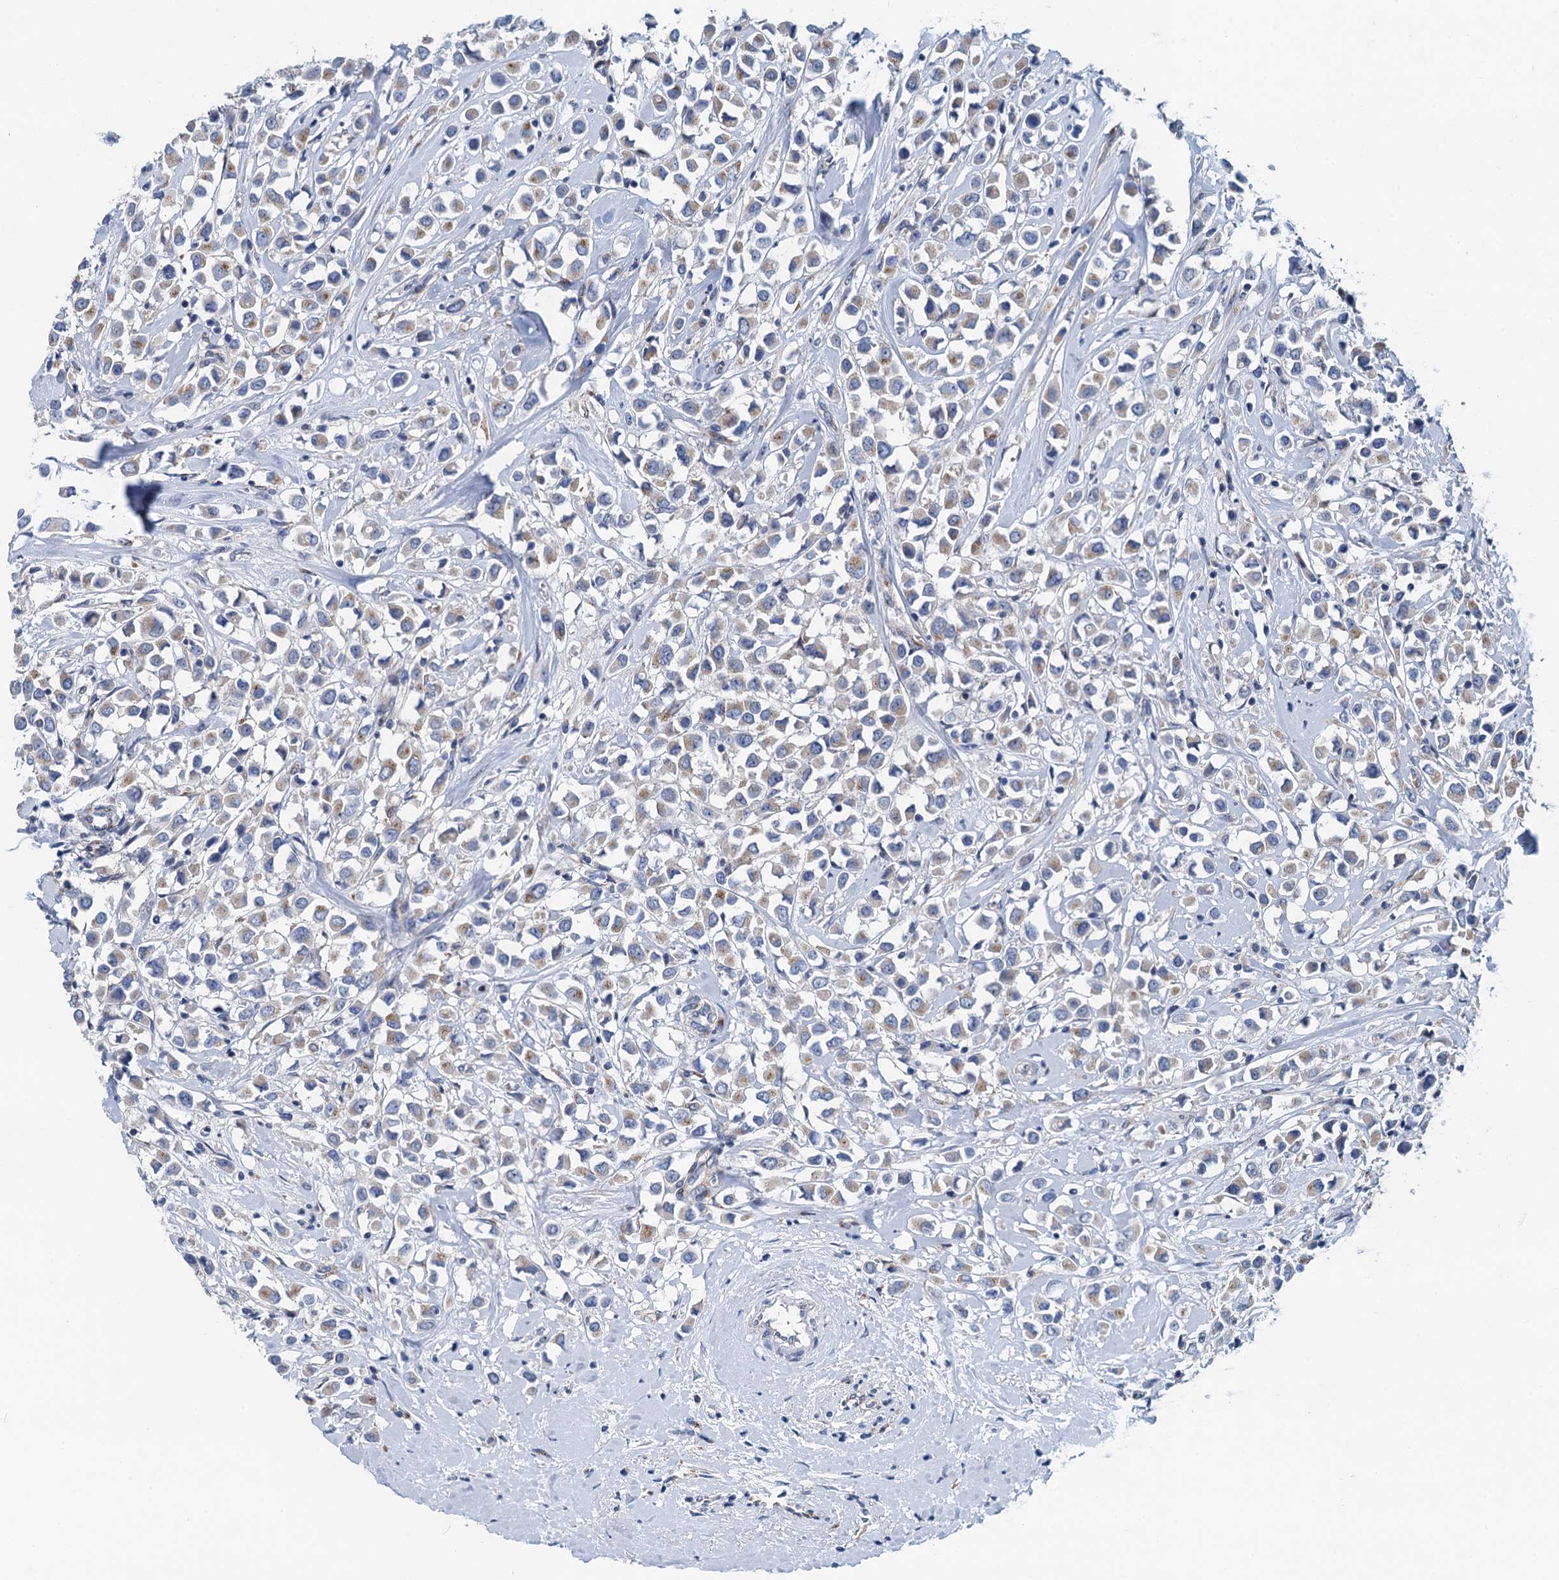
{"staining": {"intensity": "weak", "quantity": "25%-75%", "location": "cytoplasmic/membranous"}, "tissue": "breast cancer", "cell_type": "Tumor cells", "image_type": "cancer", "snomed": [{"axis": "morphology", "description": "Duct carcinoma"}, {"axis": "topography", "description": "Breast"}], "caption": "DAB immunohistochemical staining of invasive ductal carcinoma (breast) reveals weak cytoplasmic/membranous protein staining in approximately 25%-75% of tumor cells.", "gene": "NBEA", "patient": {"sex": "female", "age": 61}}